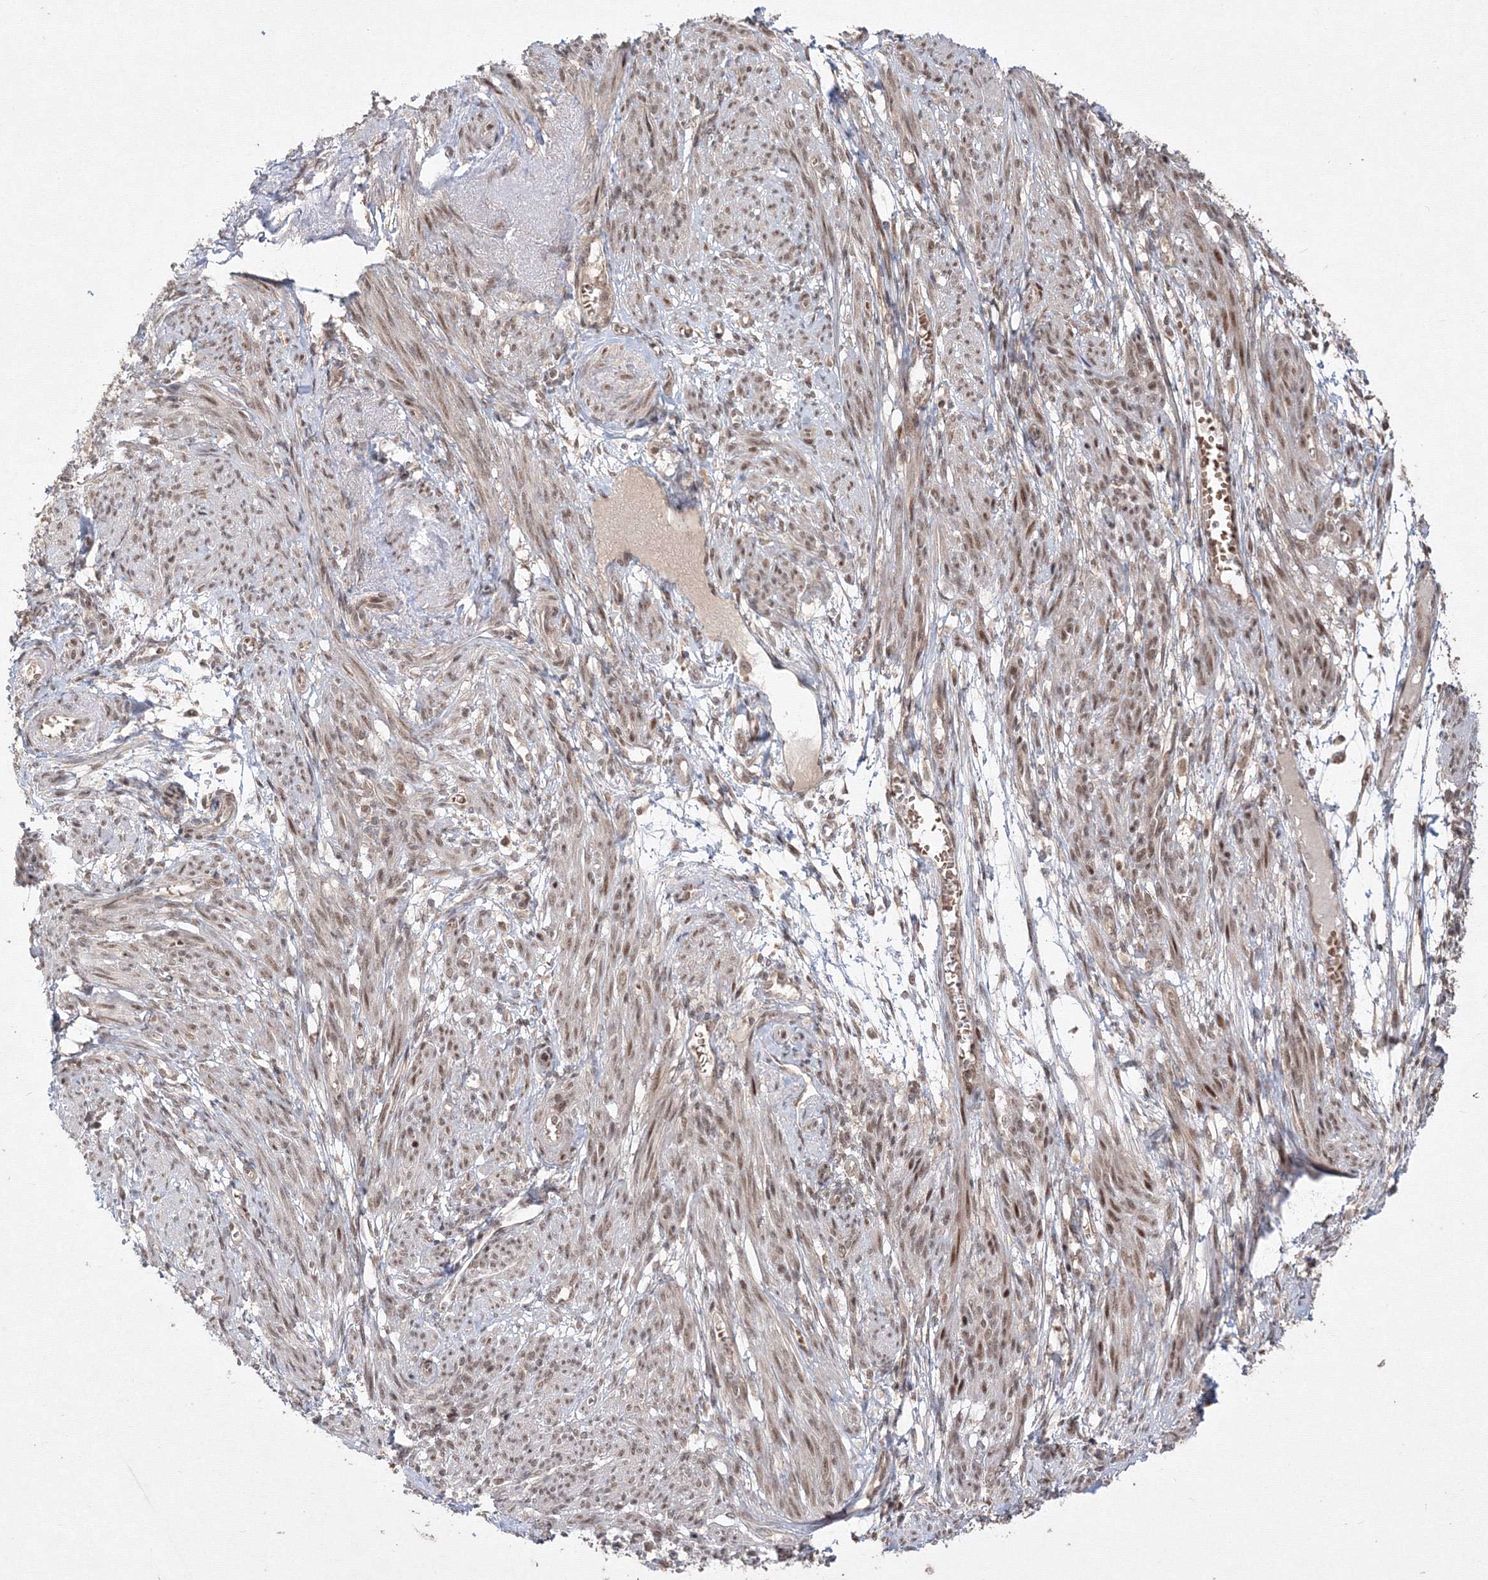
{"staining": {"intensity": "moderate", "quantity": ">75%", "location": "nuclear"}, "tissue": "smooth muscle", "cell_type": "Smooth muscle cells", "image_type": "normal", "snomed": [{"axis": "morphology", "description": "Normal tissue, NOS"}, {"axis": "topography", "description": "Smooth muscle"}], "caption": "The micrograph demonstrates staining of normal smooth muscle, revealing moderate nuclear protein staining (brown color) within smooth muscle cells.", "gene": "COPS4", "patient": {"sex": "female", "age": 39}}